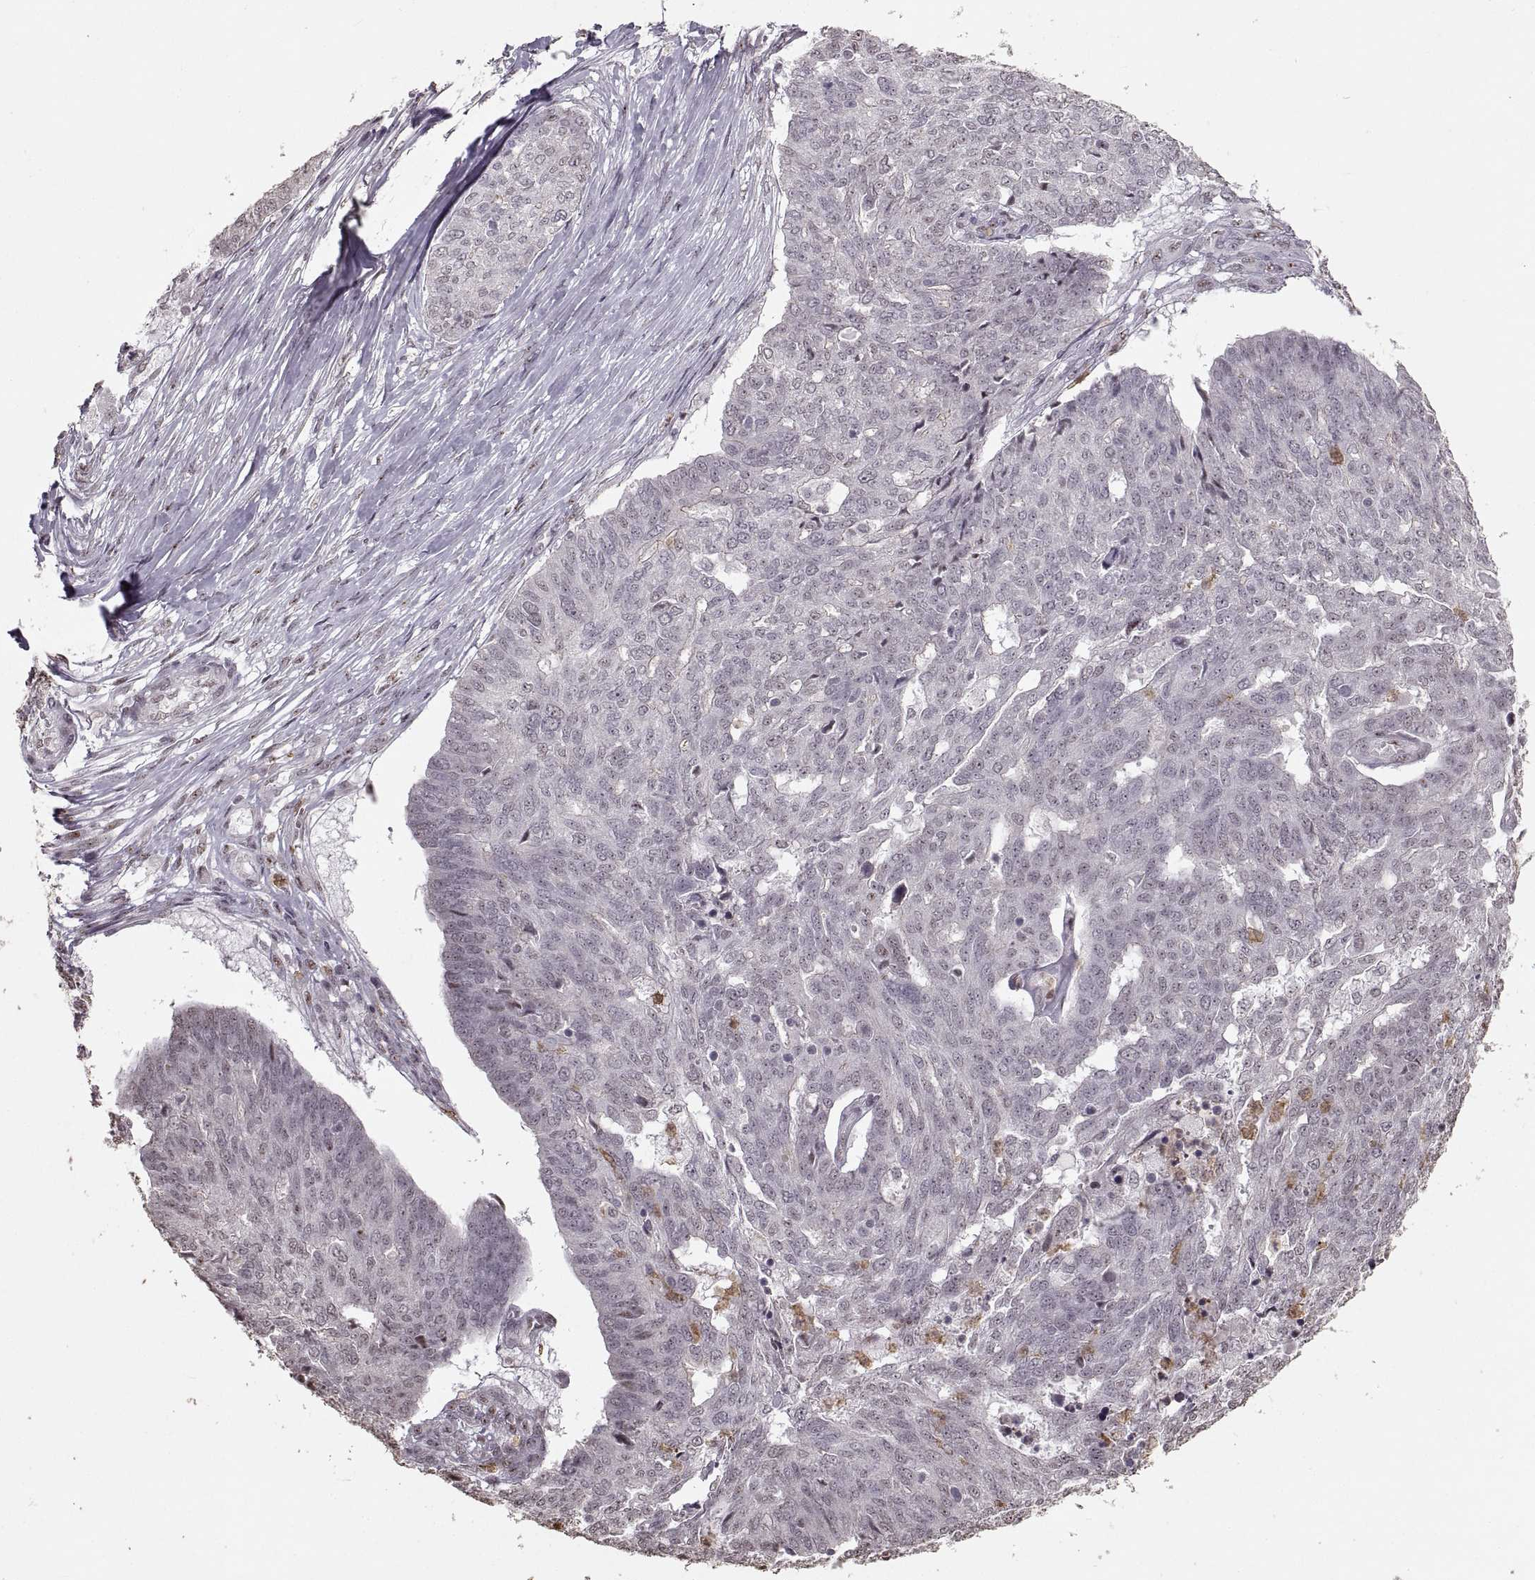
{"staining": {"intensity": "negative", "quantity": "none", "location": "none"}, "tissue": "ovarian cancer", "cell_type": "Tumor cells", "image_type": "cancer", "snomed": [{"axis": "morphology", "description": "Cystadenocarcinoma, serous, NOS"}, {"axis": "topography", "description": "Ovary"}], "caption": "The histopathology image shows no significant expression in tumor cells of ovarian serous cystadenocarcinoma.", "gene": "PALS1", "patient": {"sex": "female", "age": 67}}